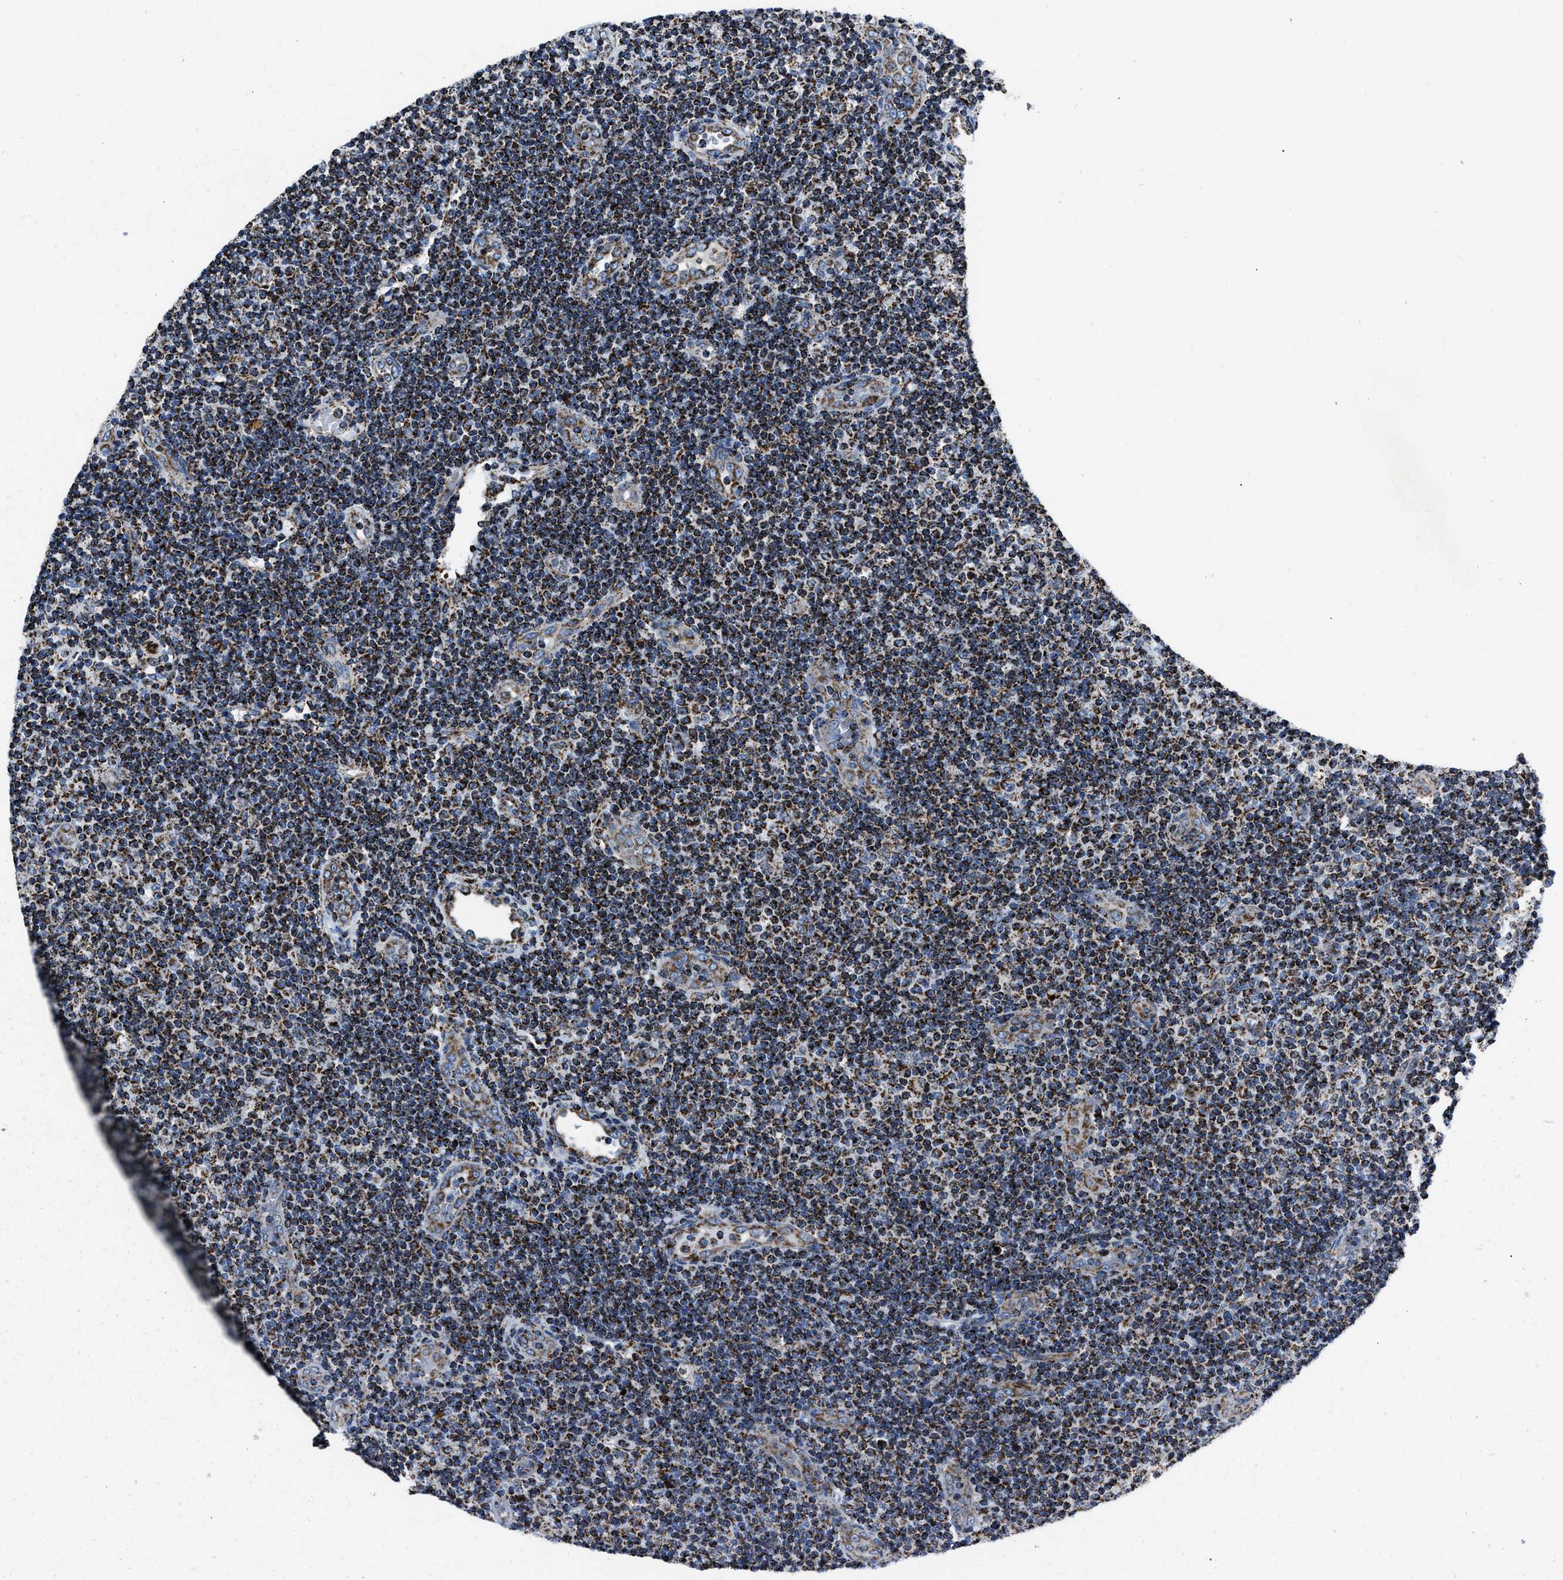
{"staining": {"intensity": "strong", "quantity": "25%-75%", "location": "cytoplasmic/membranous"}, "tissue": "lymphoma", "cell_type": "Tumor cells", "image_type": "cancer", "snomed": [{"axis": "morphology", "description": "Malignant lymphoma, non-Hodgkin's type, Low grade"}, {"axis": "topography", "description": "Lymph node"}], "caption": "Approximately 25%-75% of tumor cells in human malignant lymphoma, non-Hodgkin's type (low-grade) reveal strong cytoplasmic/membranous protein staining as visualized by brown immunohistochemical staining.", "gene": "NSD3", "patient": {"sex": "male", "age": 83}}